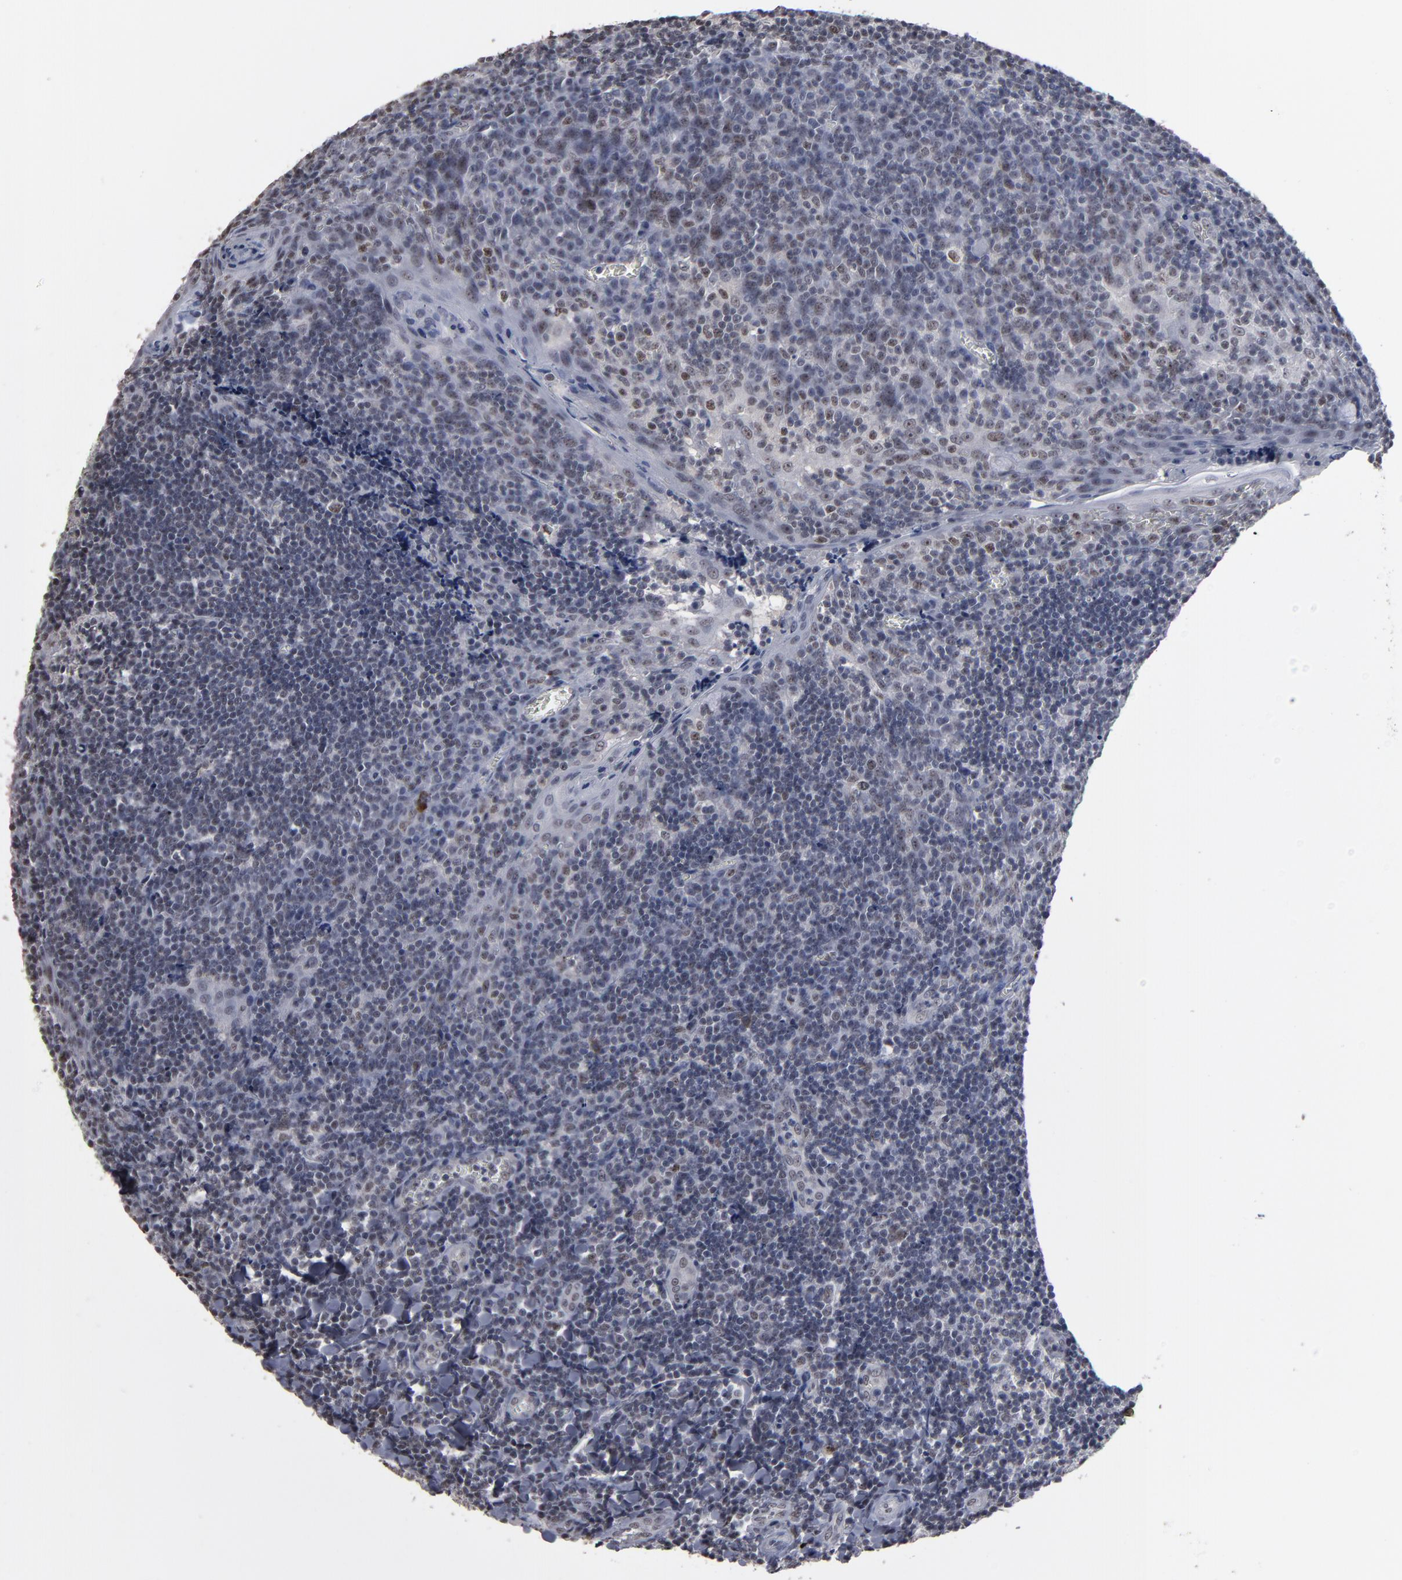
{"staining": {"intensity": "moderate", "quantity": "25%-75%", "location": "nuclear"}, "tissue": "tonsil", "cell_type": "Germinal center cells", "image_type": "normal", "snomed": [{"axis": "morphology", "description": "Normal tissue, NOS"}, {"axis": "topography", "description": "Tonsil"}], "caption": "A micrograph showing moderate nuclear staining in approximately 25%-75% of germinal center cells in unremarkable tonsil, as visualized by brown immunohistochemical staining.", "gene": "SSRP1", "patient": {"sex": "male", "age": 20}}